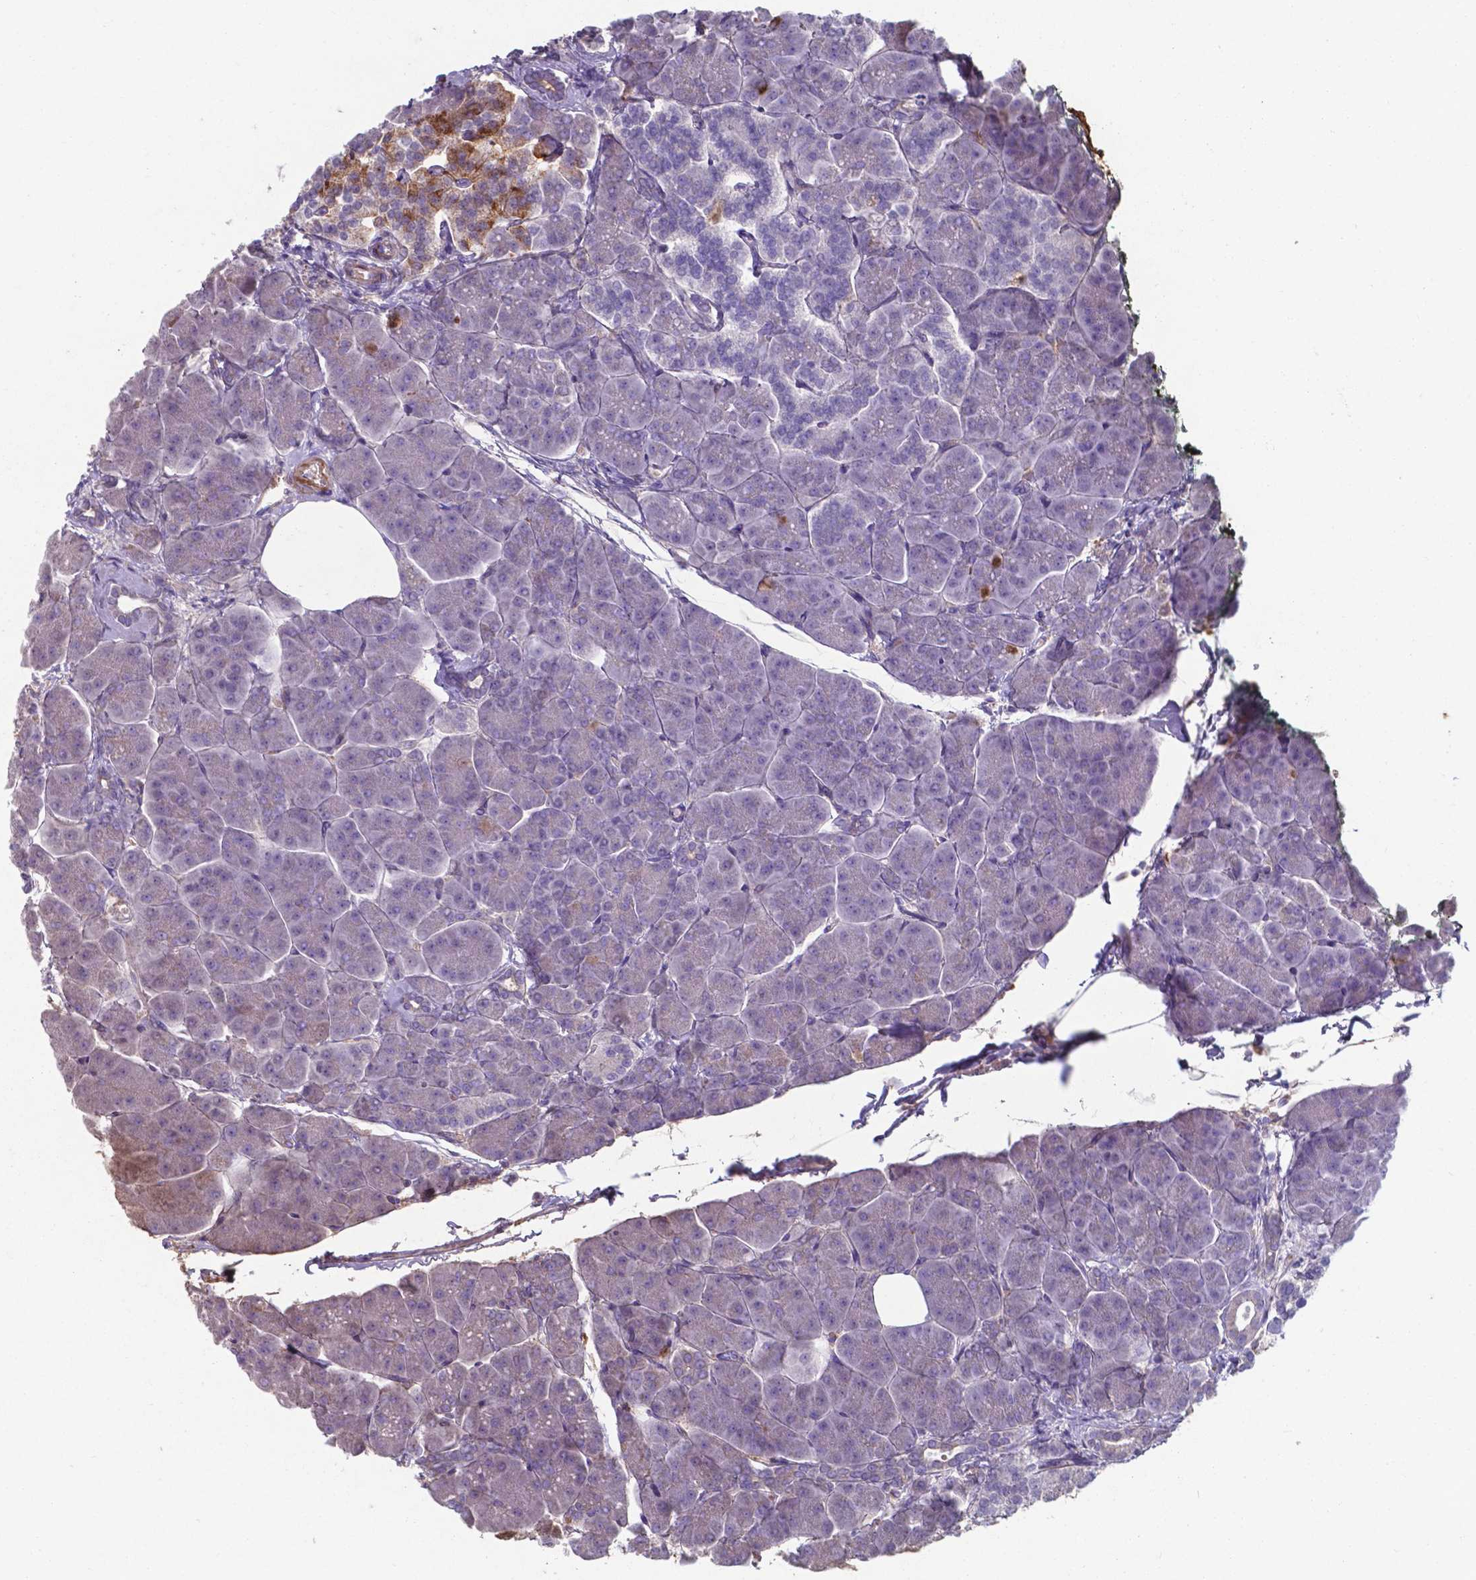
{"staining": {"intensity": "strong", "quantity": "<25%", "location": "cytoplasmic/membranous"}, "tissue": "pancreas", "cell_type": "Exocrine glandular cells", "image_type": "normal", "snomed": [{"axis": "morphology", "description": "Normal tissue, NOS"}, {"axis": "topography", "description": "Adipose tissue"}, {"axis": "topography", "description": "Pancreas"}, {"axis": "topography", "description": "Peripheral nerve tissue"}], "caption": "IHC (DAB (3,3'-diaminobenzidine)) staining of unremarkable human pancreas reveals strong cytoplasmic/membranous protein positivity in approximately <25% of exocrine glandular cells.", "gene": "SERPINA1", "patient": {"sex": "female", "age": 58}}